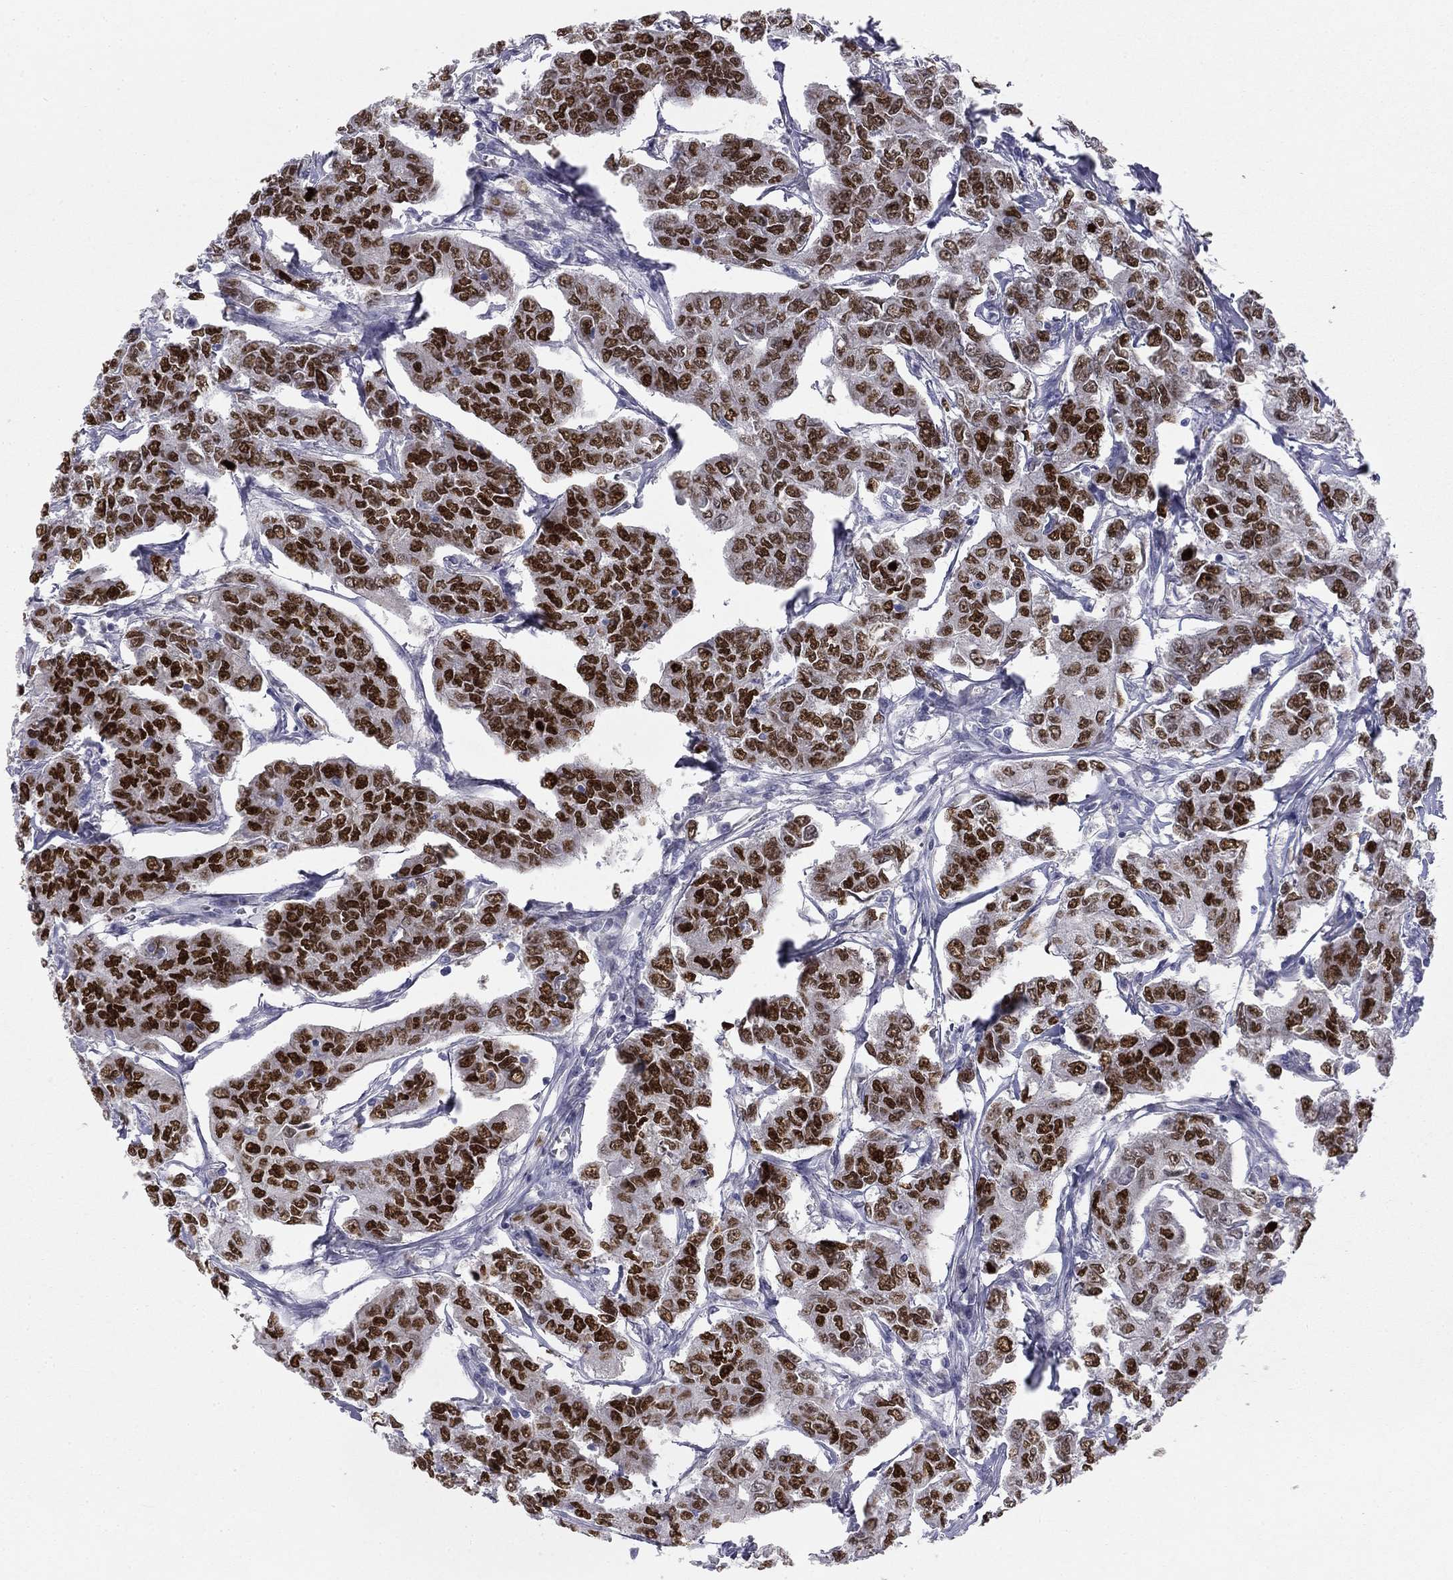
{"staining": {"intensity": "strong", "quantity": ">75%", "location": "nuclear"}, "tissue": "breast cancer", "cell_type": "Tumor cells", "image_type": "cancer", "snomed": [{"axis": "morphology", "description": "Duct carcinoma"}, {"axis": "topography", "description": "Breast"}], "caption": "IHC of breast intraductal carcinoma reveals high levels of strong nuclear staining in about >75% of tumor cells.", "gene": "TFAP2B", "patient": {"sex": "female", "age": 88}}